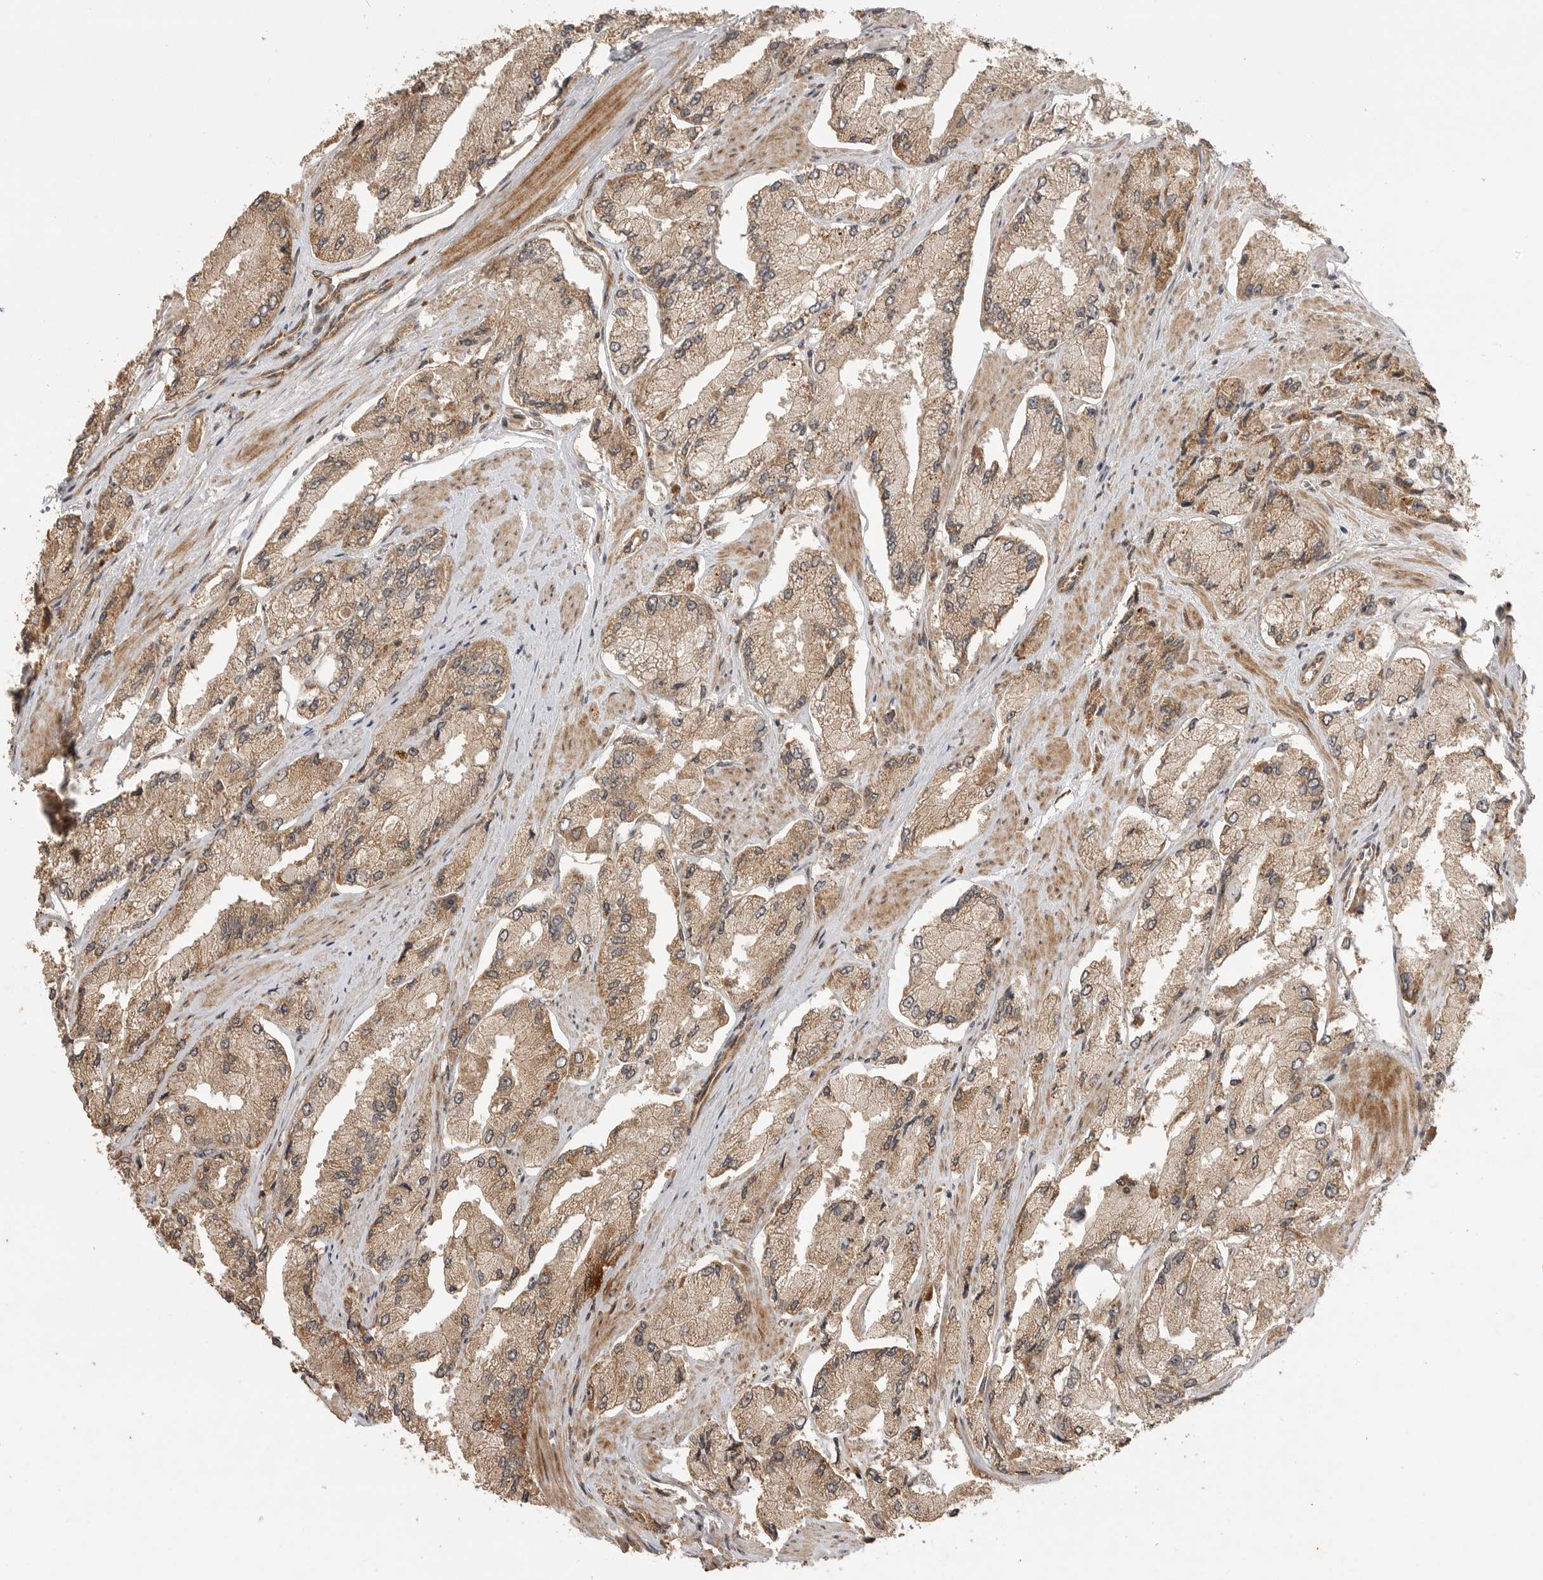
{"staining": {"intensity": "weak", "quantity": ">75%", "location": "cytoplasmic/membranous"}, "tissue": "prostate cancer", "cell_type": "Tumor cells", "image_type": "cancer", "snomed": [{"axis": "morphology", "description": "Adenocarcinoma, High grade"}, {"axis": "topography", "description": "Prostate"}], "caption": "A photomicrograph of prostate high-grade adenocarcinoma stained for a protein displays weak cytoplasmic/membranous brown staining in tumor cells. The staining is performed using DAB (3,3'-diaminobenzidine) brown chromogen to label protein expression. The nuclei are counter-stained blue using hematoxylin.", "gene": "BOC", "patient": {"sex": "male", "age": 58}}